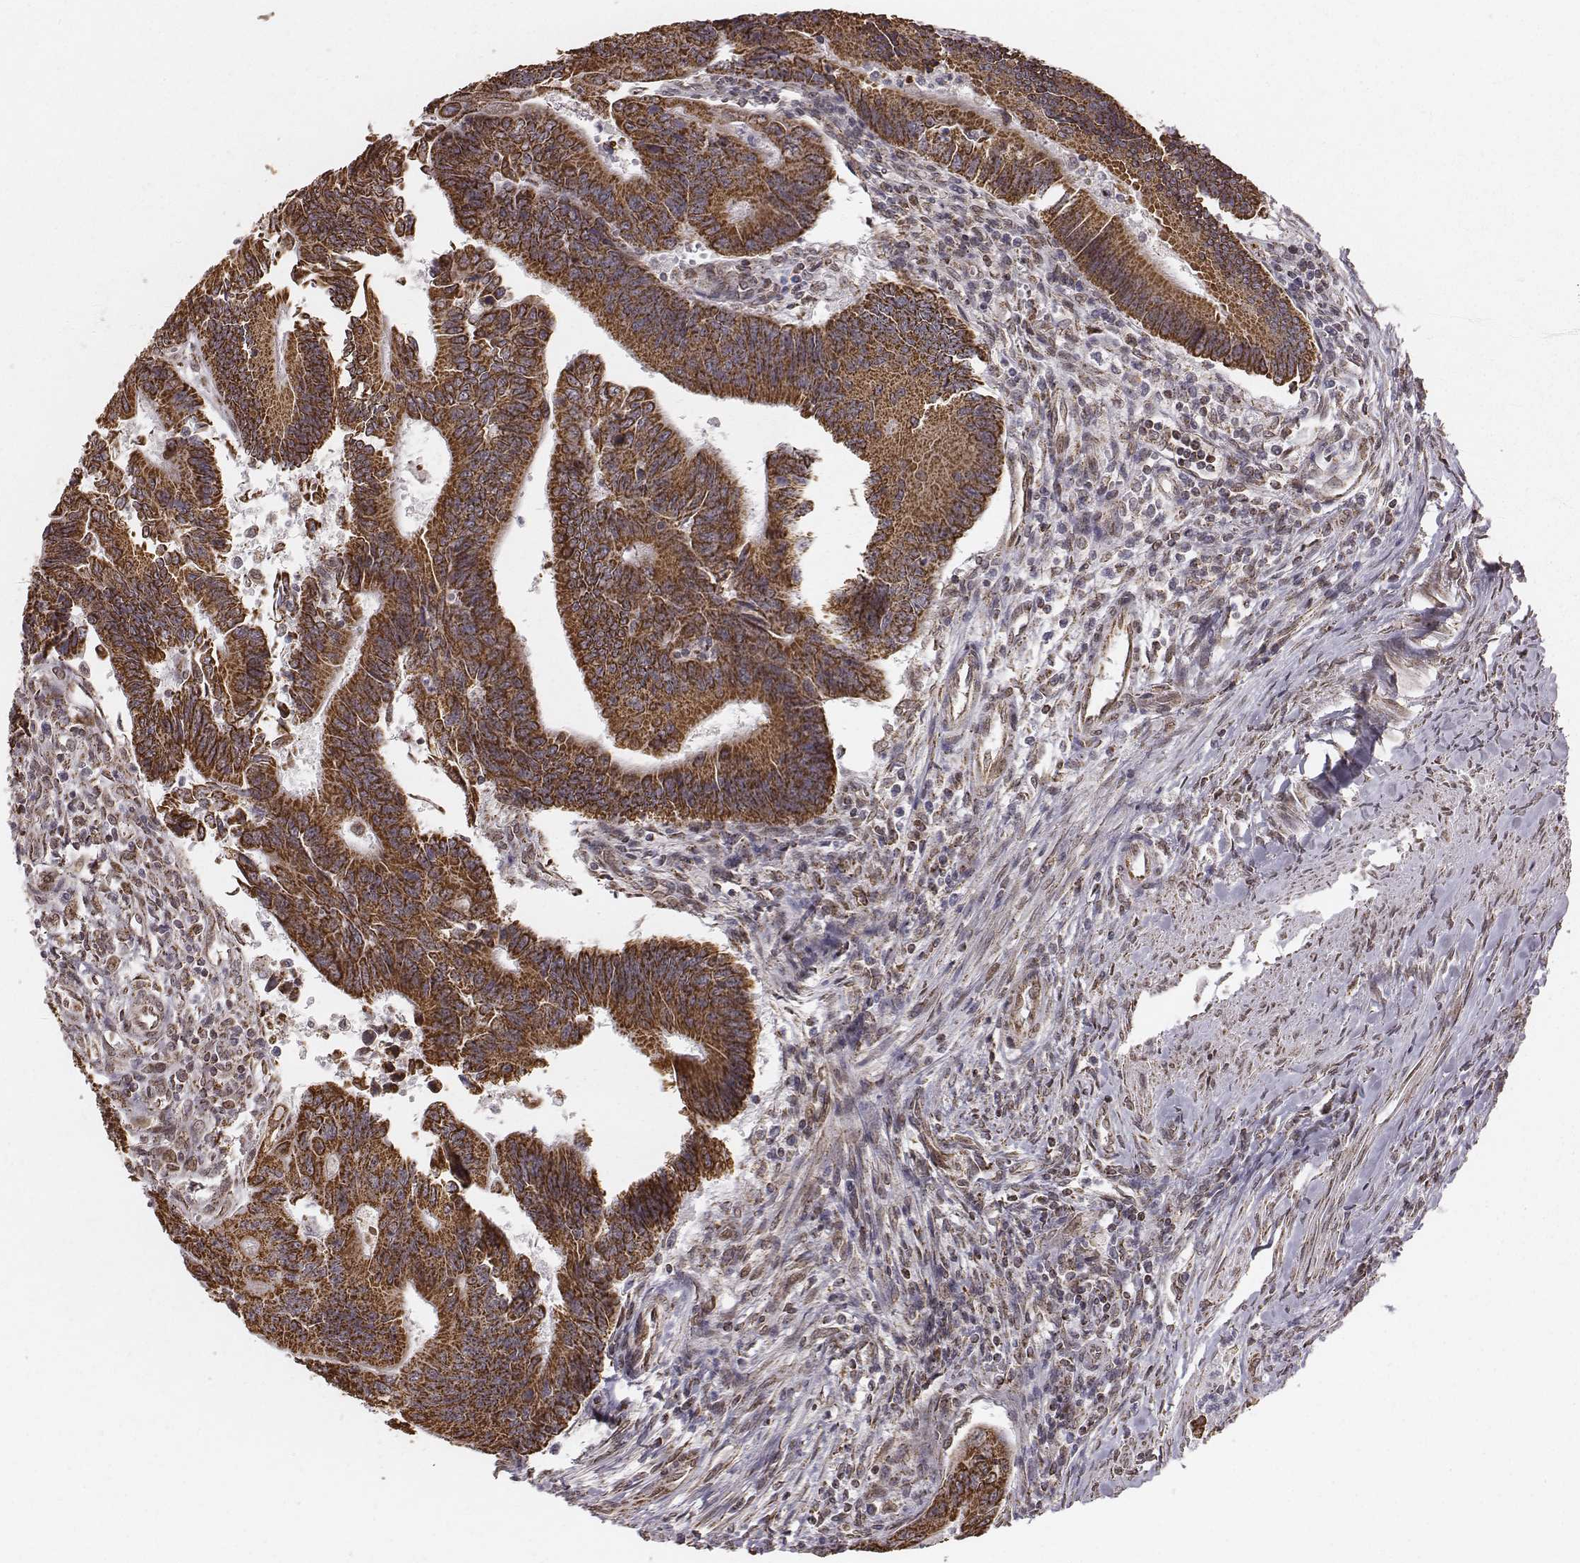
{"staining": {"intensity": "strong", "quantity": "25%-75%", "location": "cytoplasmic/membranous"}, "tissue": "colorectal cancer", "cell_type": "Tumor cells", "image_type": "cancer", "snomed": [{"axis": "morphology", "description": "Adenocarcinoma, NOS"}, {"axis": "topography", "description": "Colon"}], "caption": "The histopathology image reveals immunohistochemical staining of colorectal cancer (adenocarcinoma). There is strong cytoplasmic/membranous expression is identified in approximately 25%-75% of tumor cells. (DAB IHC, brown staining for protein, blue staining for nuclei).", "gene": "ACOT2", "patient": {"sex": "female", "age": 67}}